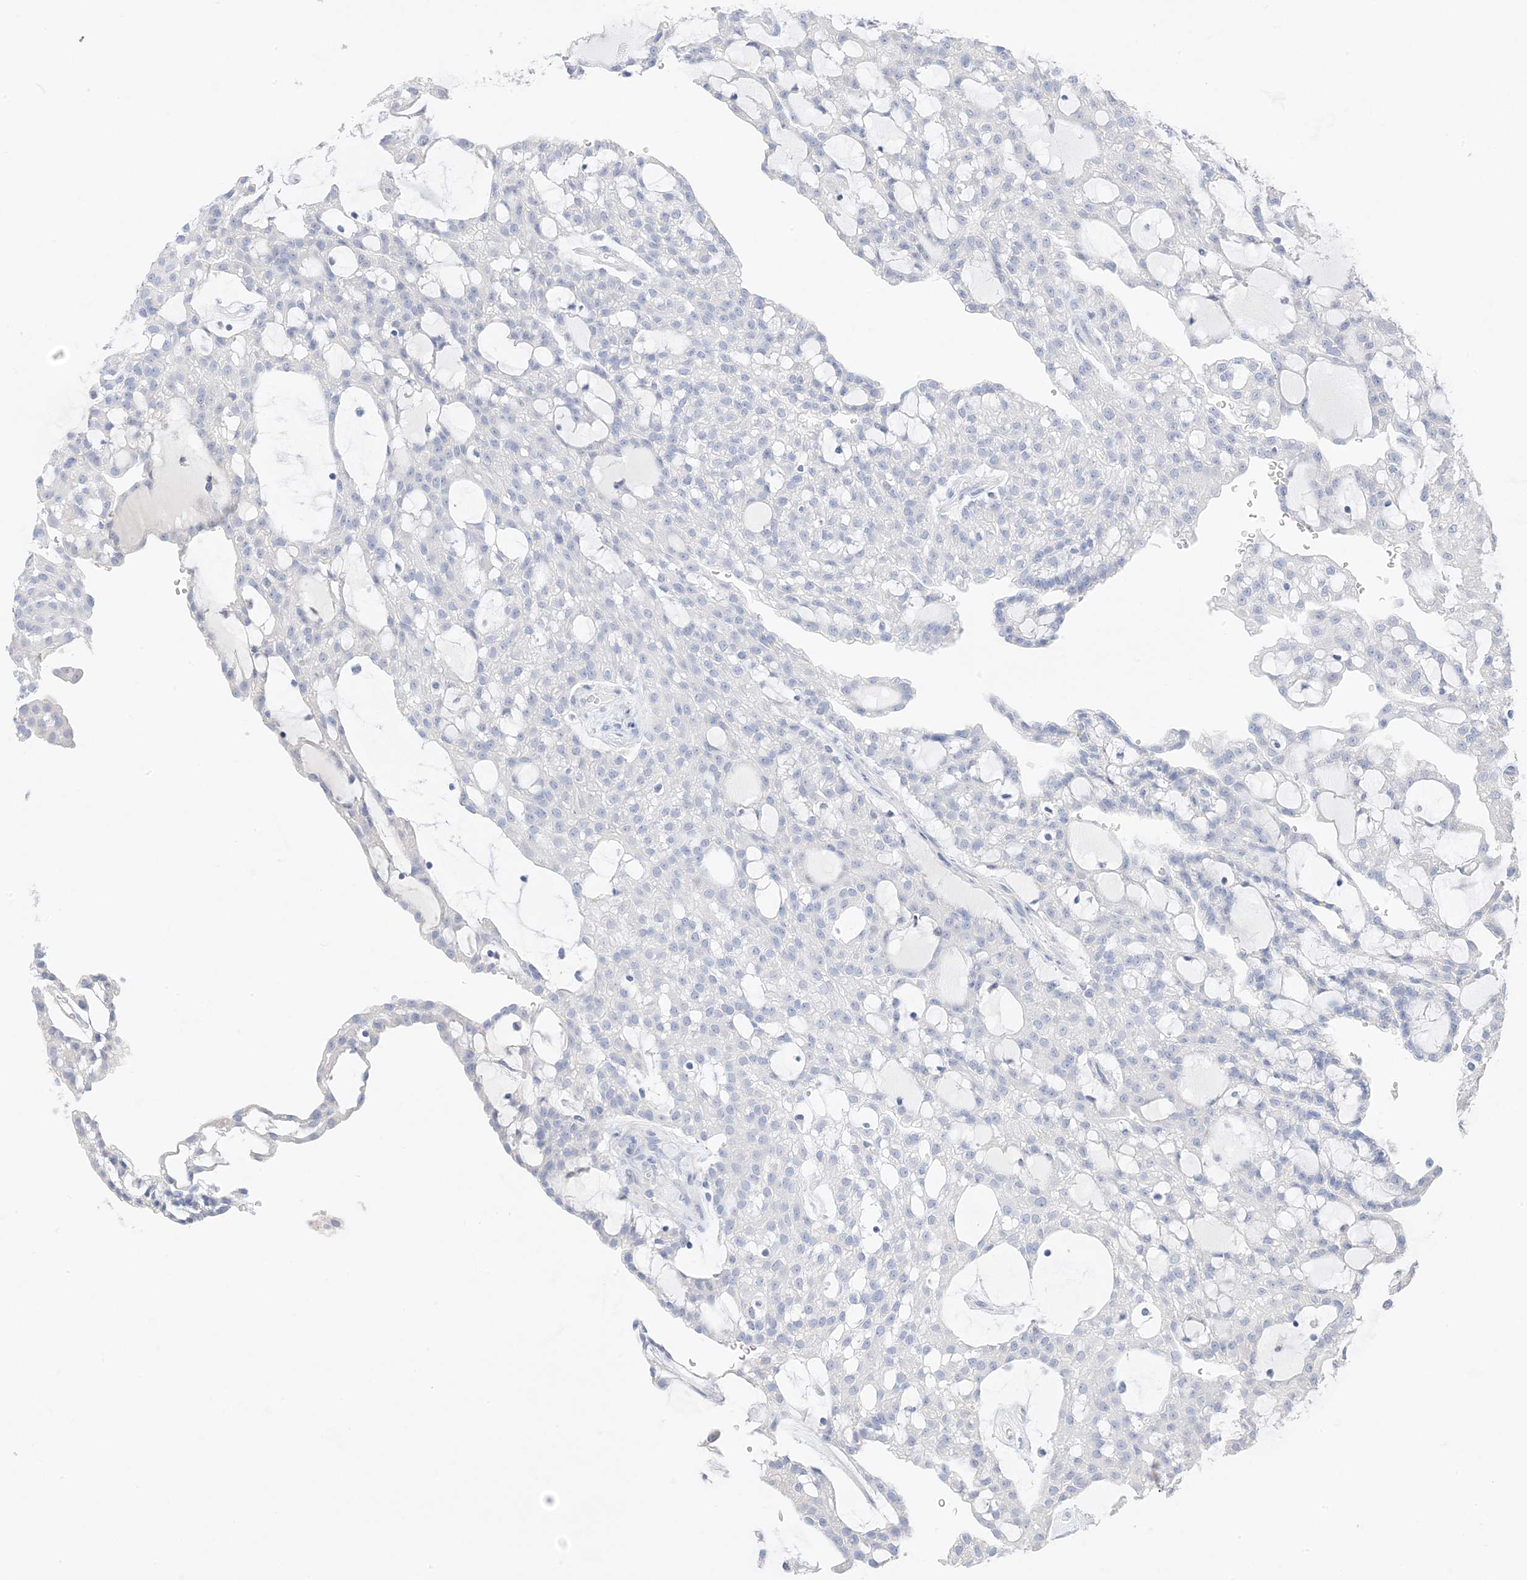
{"staining": {"intensity": "negative", "quantity": "none", "location": "none"}, "tissue": "renal cancer", "cell_type": "Tumor cells", "image_type": "cancer", "snomed": [{"axis": "morphology", "description": "Adenocarcinoma, NOS"}, {"axis": "topography", "description": "Kidney"}], "caption": "DAB immunohistochemical staining of human renal cancer (adenocarcinoma) displays no significant staining in tumor cells.", "gene": "MUC17", "patient": {"sex": "male", "age": 63}}